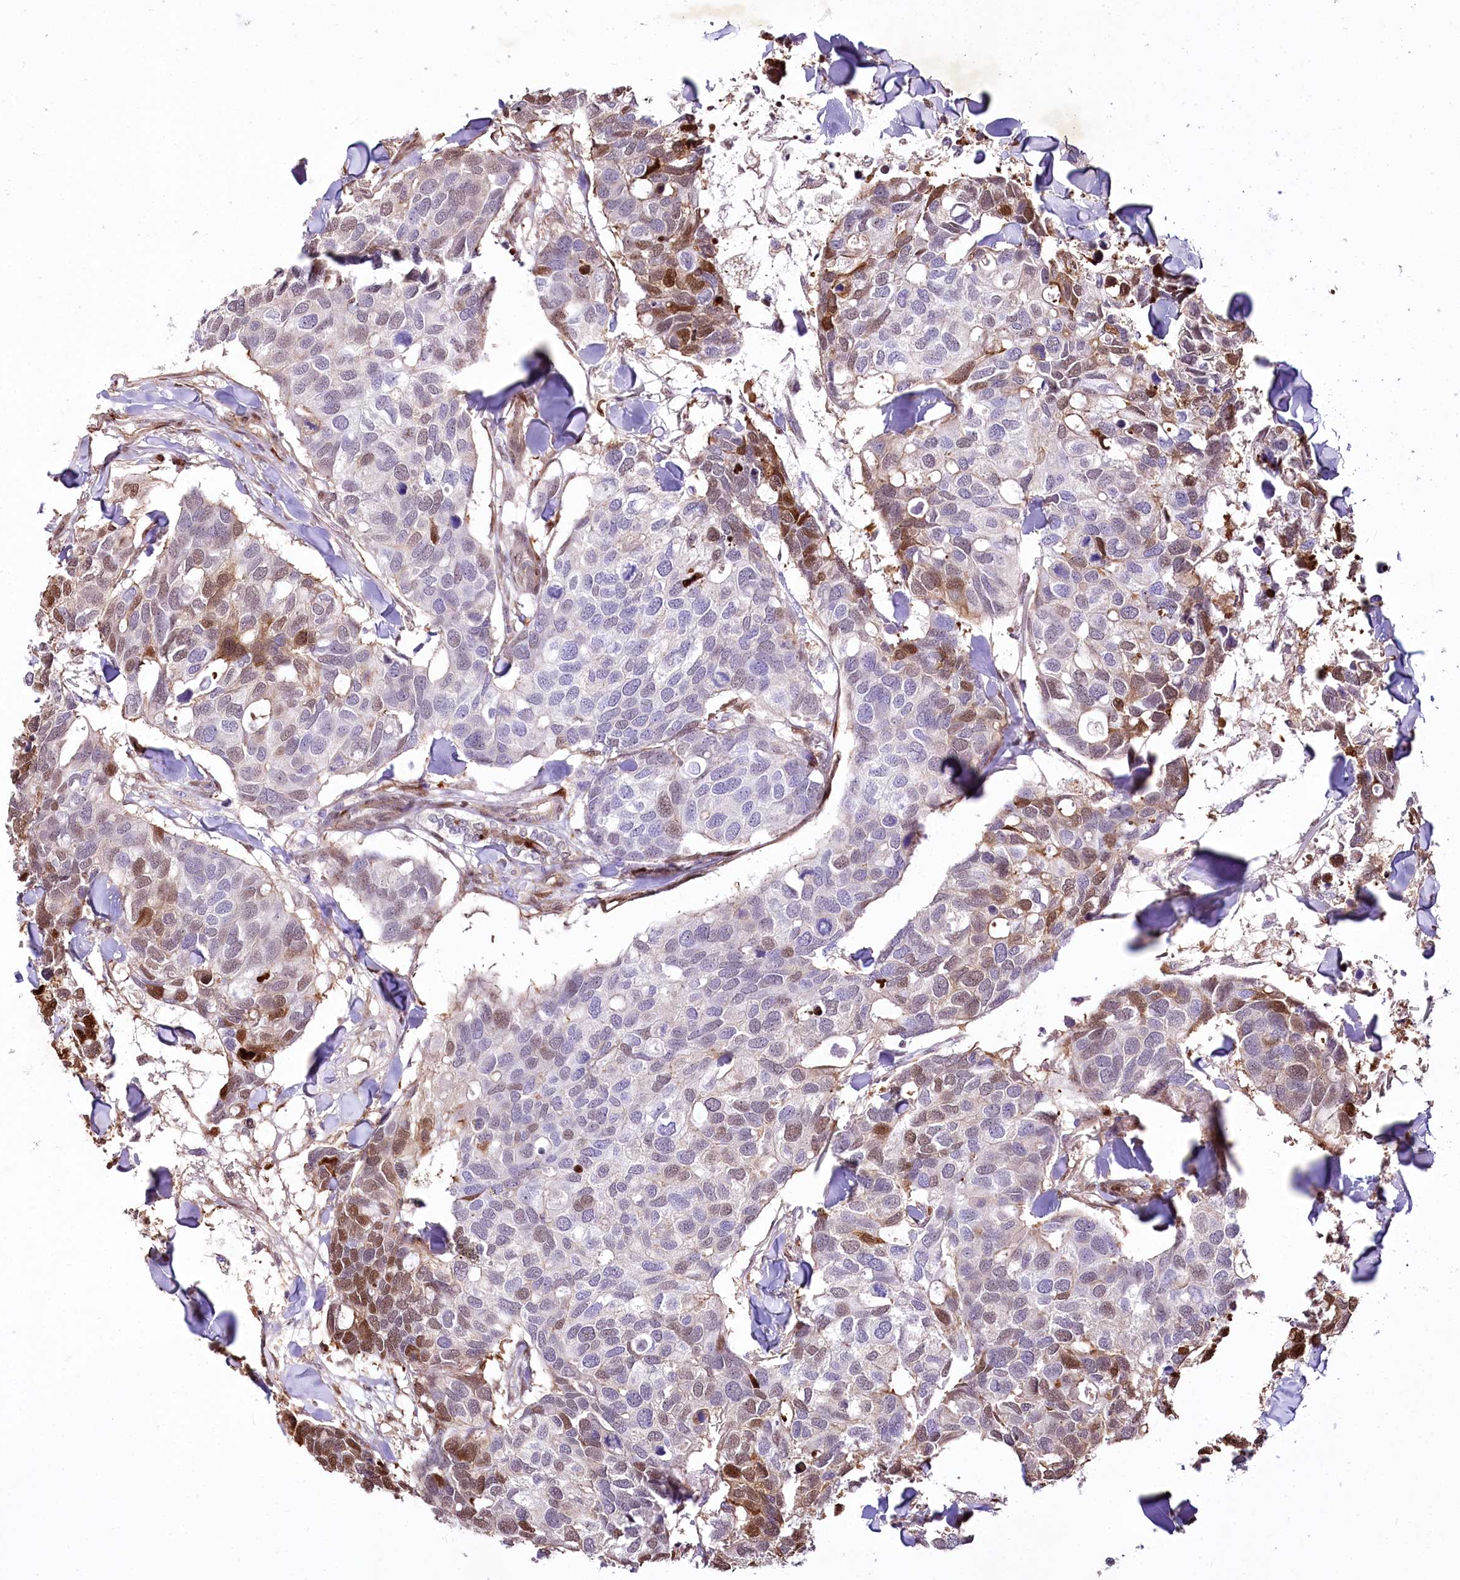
{"staining": {"intensity": "moderate", "quantity": "25%-75%", "location": "nuclear"}, "tissue": "breast cancer", "cell_type": "Tumor cells", "image_type": "cancer", "snomed": [{"axis": "morphology", "description": "Duct carcinoma"}, {"axis": "topography", "description": "Breast"}], "caption": "Human breast cancer stained for a protein (brown) reveals moderate nuclear positive staining in approximately 25%-75% of tumor cells.", "gene": "PTMS", "patient": {"sex": "female", "age": 83}}